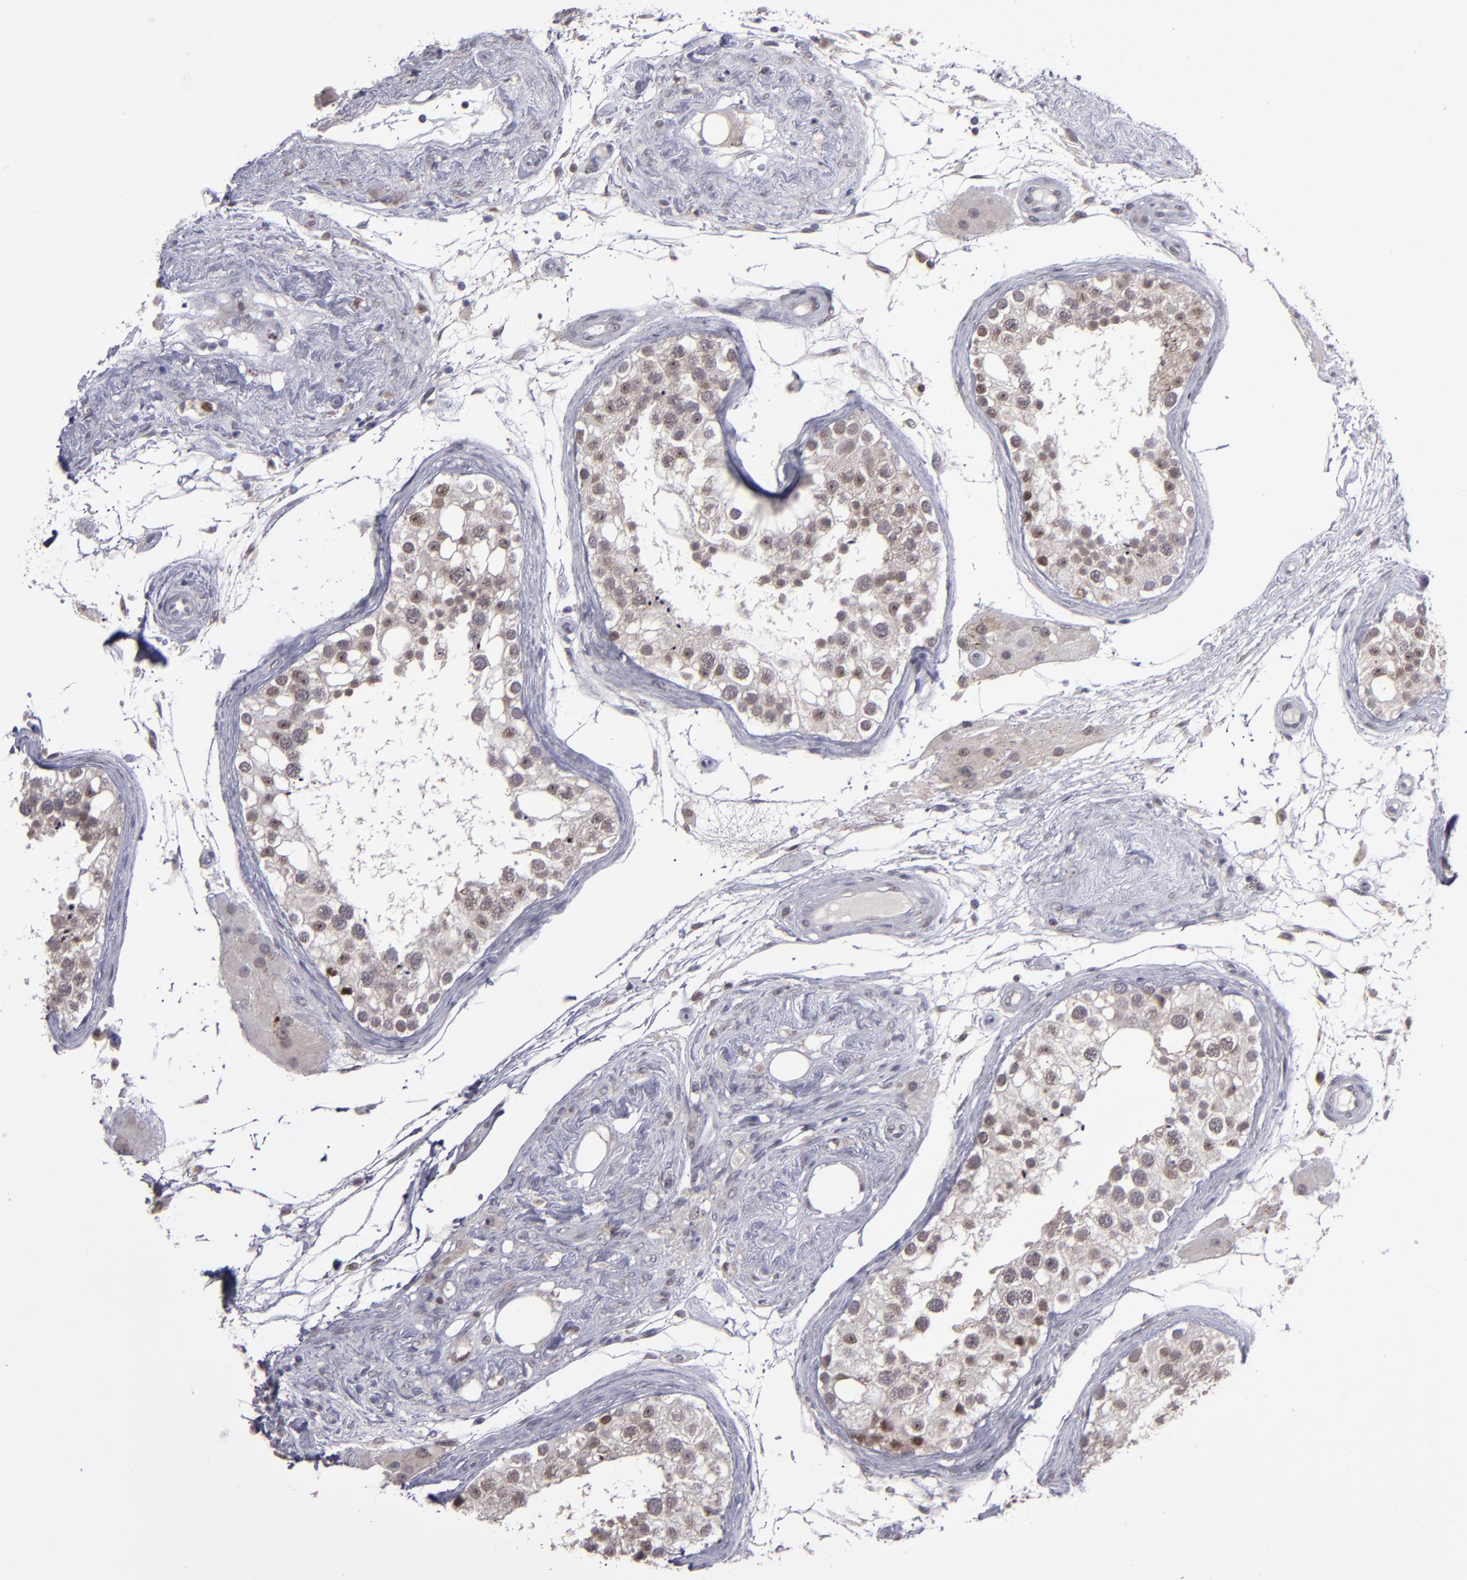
{"staining": {"intensity": "weak", "quantity": "25%-75%", "location": "cytoplasmic/membranous,nuclear"}, "tissue": "testis", "cell_type": "Cells in seminiferous ducts", "image_type": "normal", "snomed": [{"axis": "morphology", "description": "Normal tissue, NOS"}, {"axis": "topography", "description": "Testis"}], "caption": "IHC histopathology image of benign testis: human testis stained using immunohistochemistry (IHC) shows low levels of weak protein expression localized specifically in the cytoplasmic/membranous,nuclear of cells in seminiferous ducts, appearing as a cytoplasmic/membranous,nuclear brown color.", "gene": "RREB1", "patient": {"sex": "male", "age": 68}}